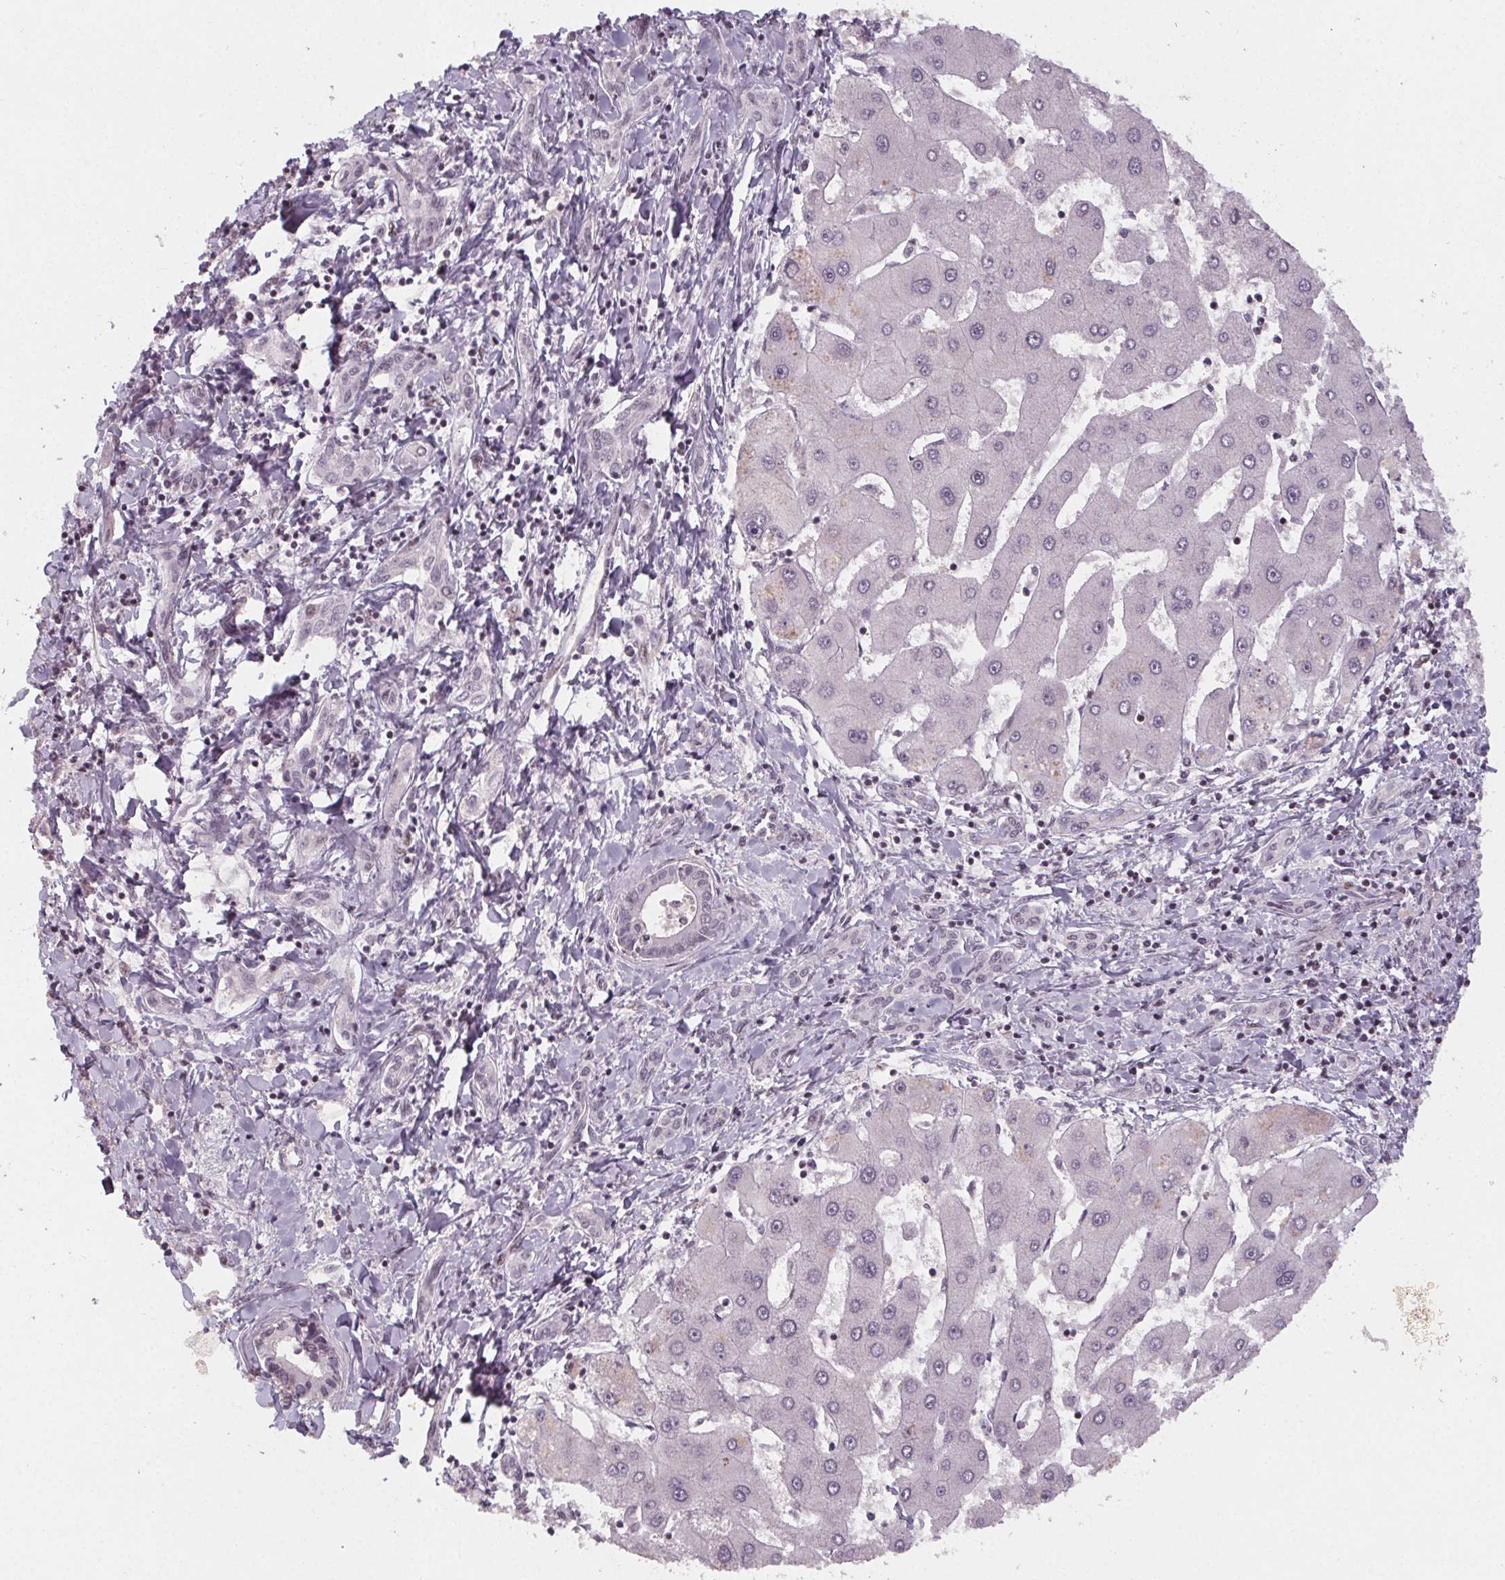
{"staining": {"intensity": "negative", "quantity": "none", "location": "none"}, "tissue": "liver cancer", "cell_type": "Tumor cells", "image_type": "cancer", "snomed": [{"axis": "morphology", "description": "Cholangiocarcinoma"}, {"axis": "topography", "description": "Liver"}], "caption": "A photomicrograph of liver cancer (cholangiocarcinoma) stained for a protein demonstrates no brown staining in tumor cells.", "gene": "KMT2A", "patient": {"sex": "male", "age": 66}}